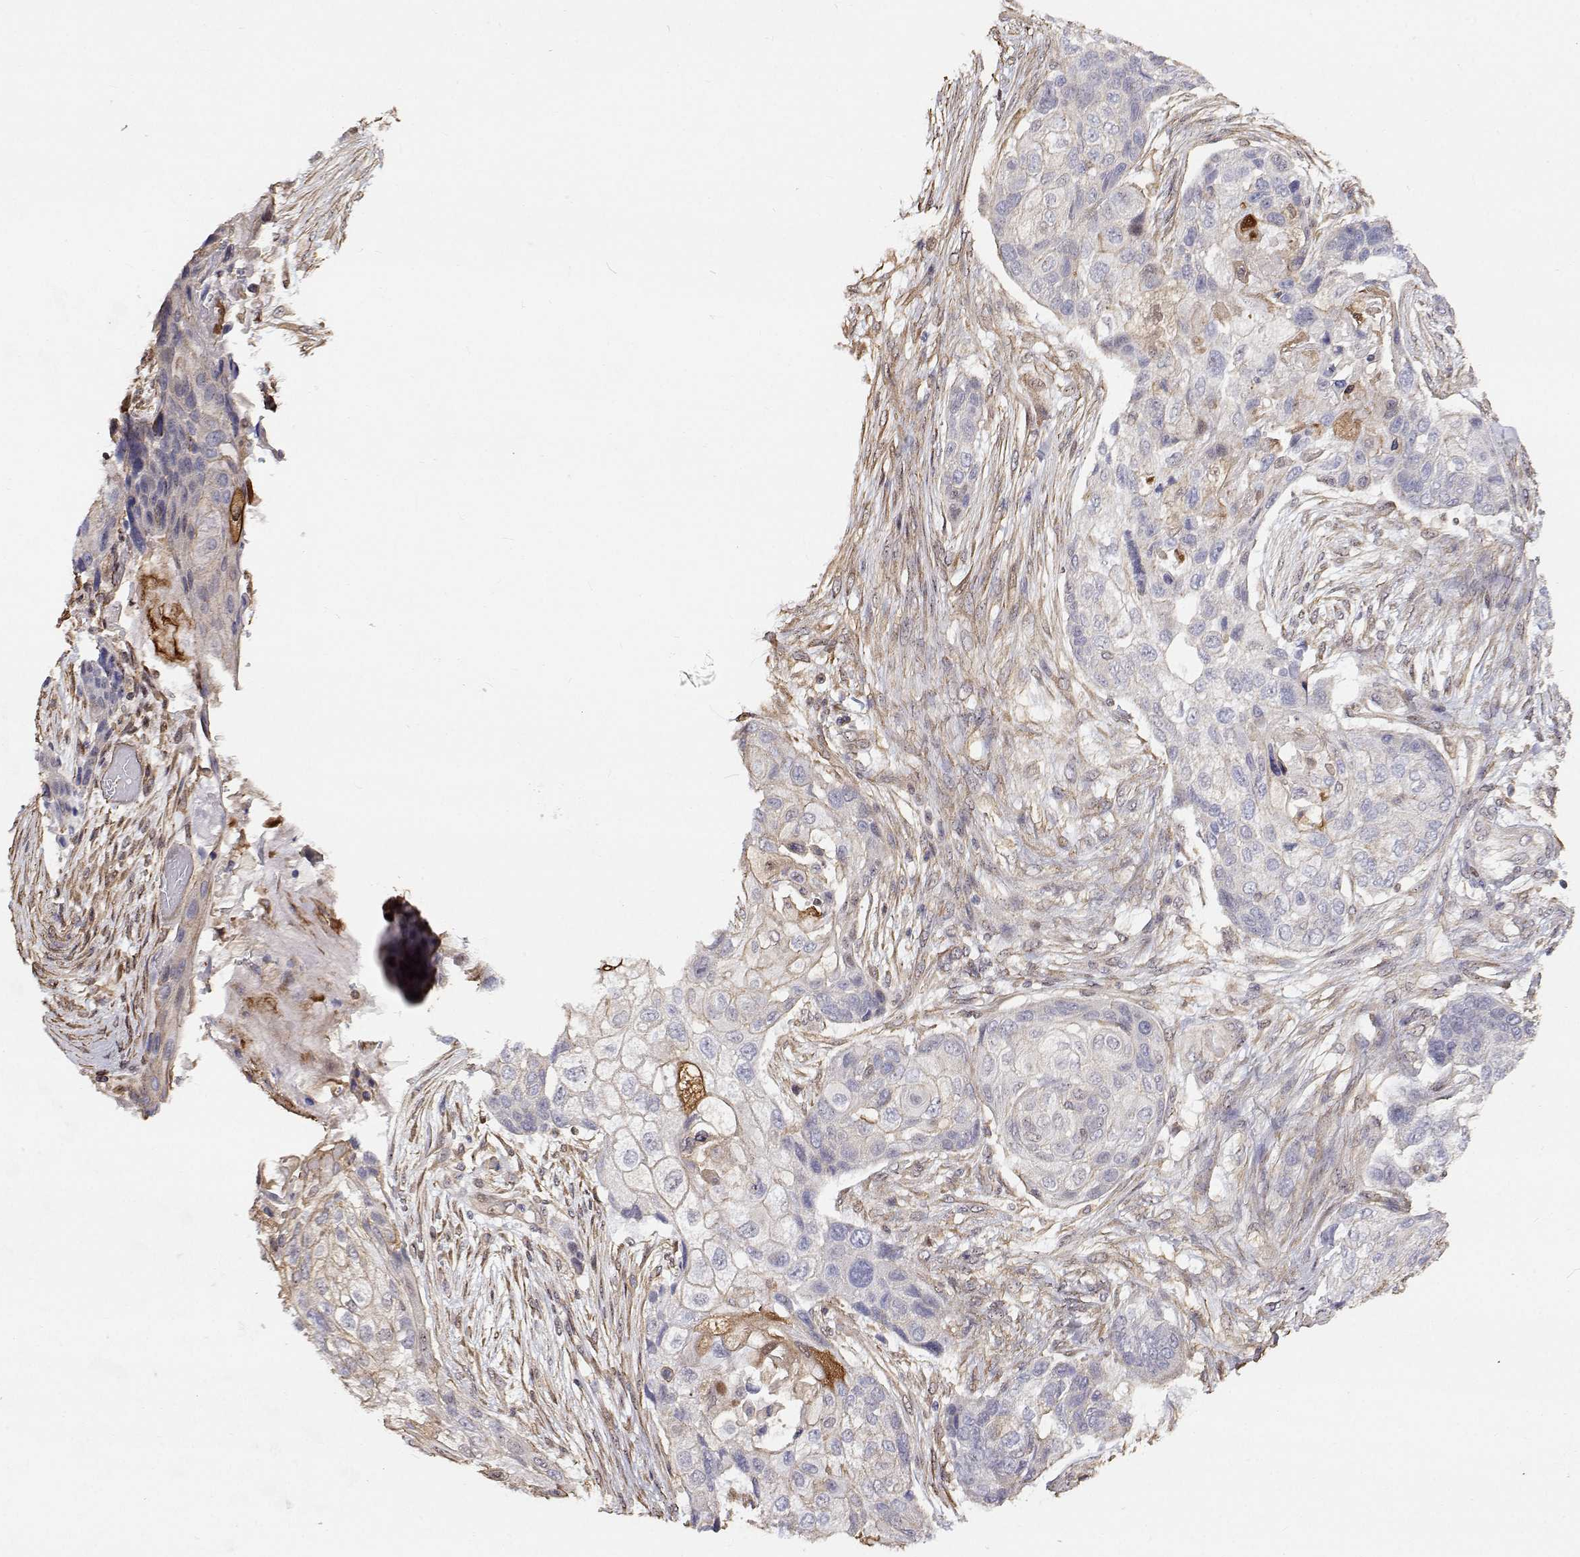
{"staining": {"intensity": "negative", "quantity": "none", "location": "none"}, "tissue": "lung cancer", "cell_type": "Tumor cells", "image_type": "cancer", "snomed": [{"axis": "morphology", "description": "Squamous cell carcinoma, NOS"}, {"axis": "topography", "description": "Lung"}], "caption": "High power microscopy image of an IHC photomicrograph of squamous cell carcinoma (lung), revealing no significant positivity in tumor cells.", "gene": "GSDMA", "patient": {"sex": "male", "age": 69}}